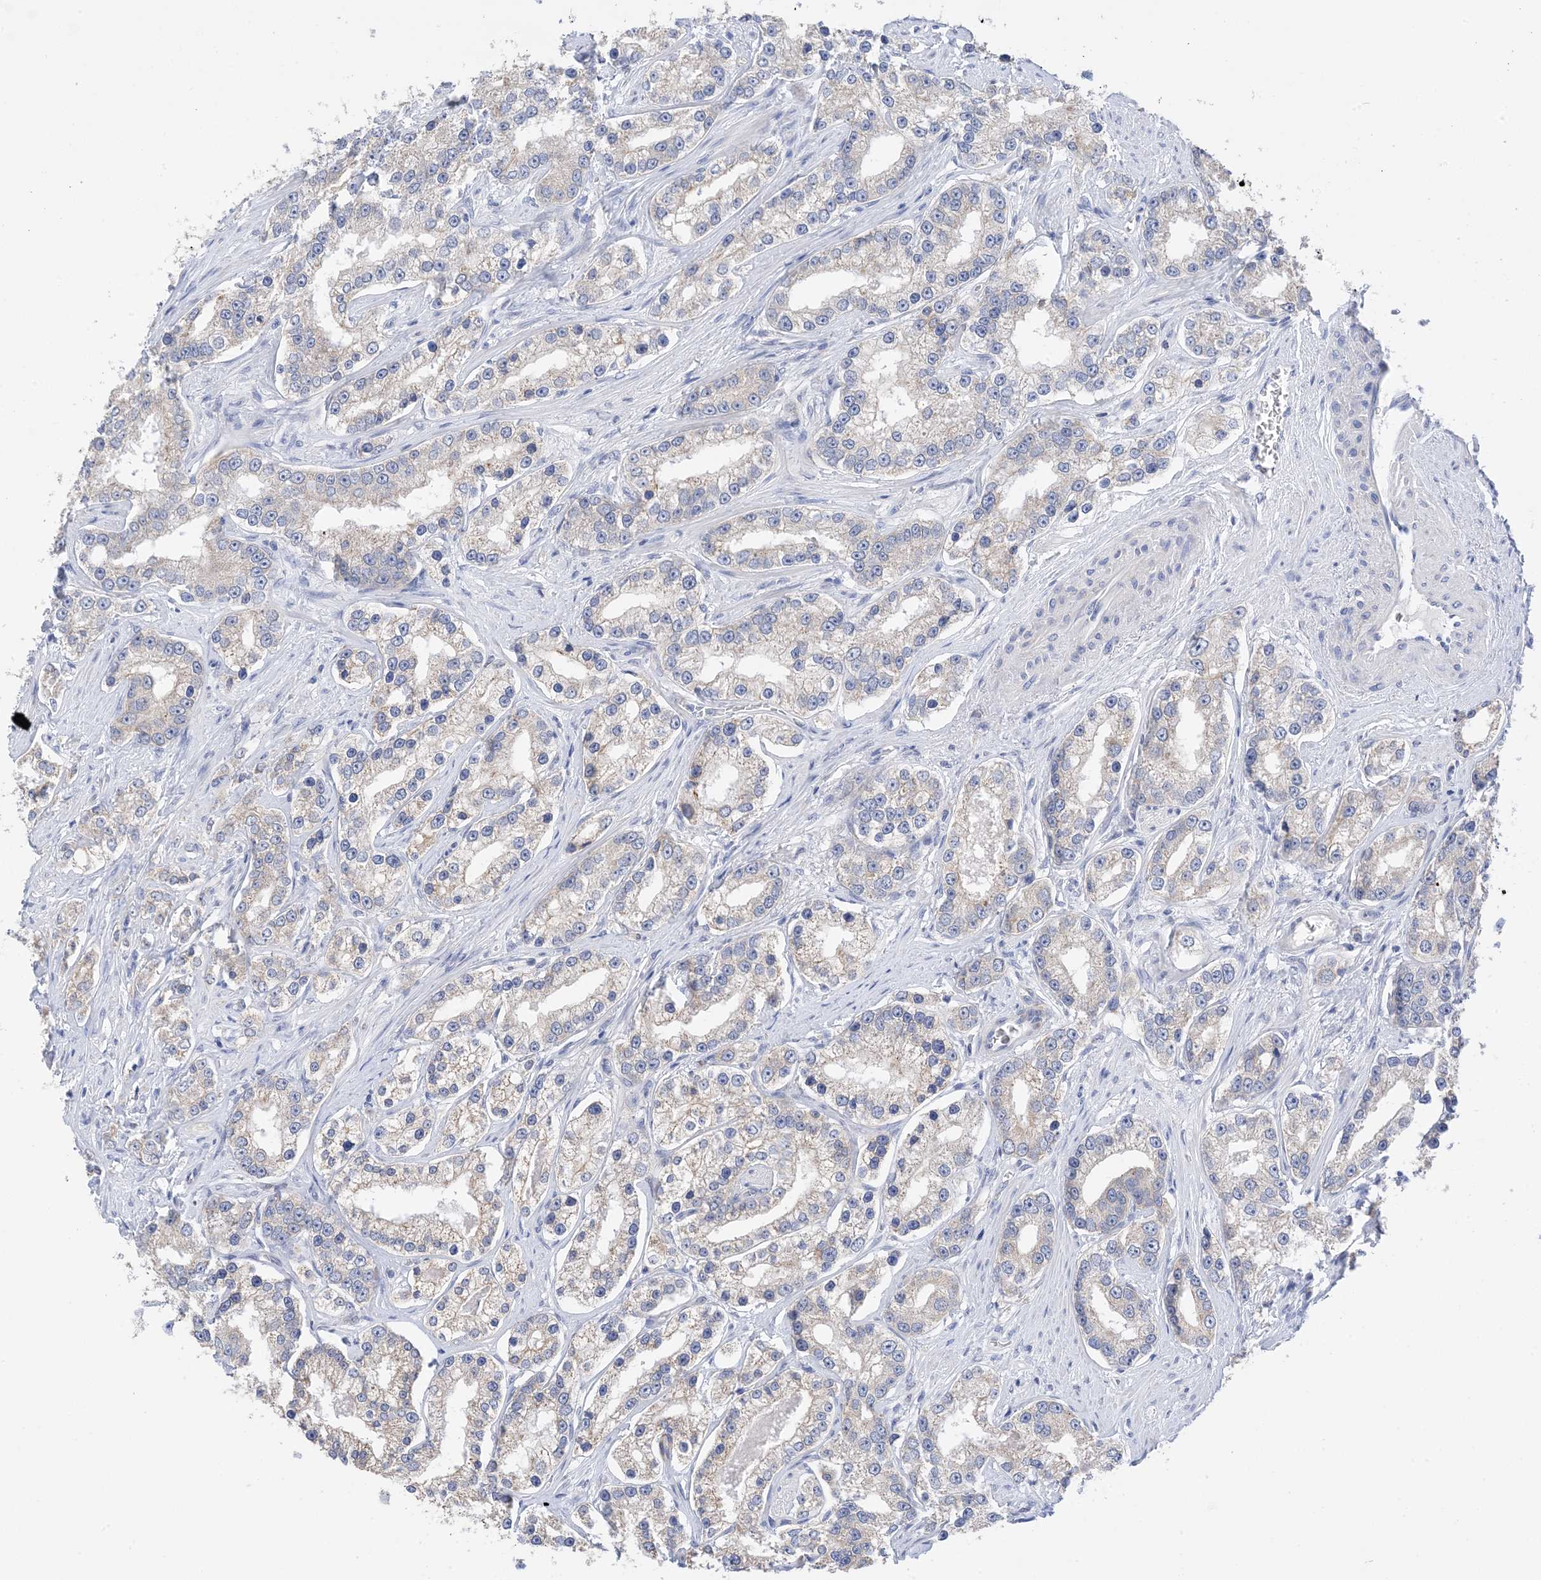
{"staining": {"intensity": "negative", "quantity": "none", "location": "none"}, "tissue": "prostate cancer", "cell_type": "Tumor cells", "image_type": "cancer", "snomed": [{"axis": "morphology", "description": "Normal tissue, NOS"}, {"axis": "morphology", "description": "Adenocarcinoma, High grade"}, {"axis": "topography", "description": "Prostate"}], "caption": "A high-resolution image shows immunohistochemistry (IHC) staining of adenocarcinoma (high-grade) (prostate), which displays no significant expression in tumor cells.", "gene": "PLK4", "patient": {"sex": "male", "age": 83}}